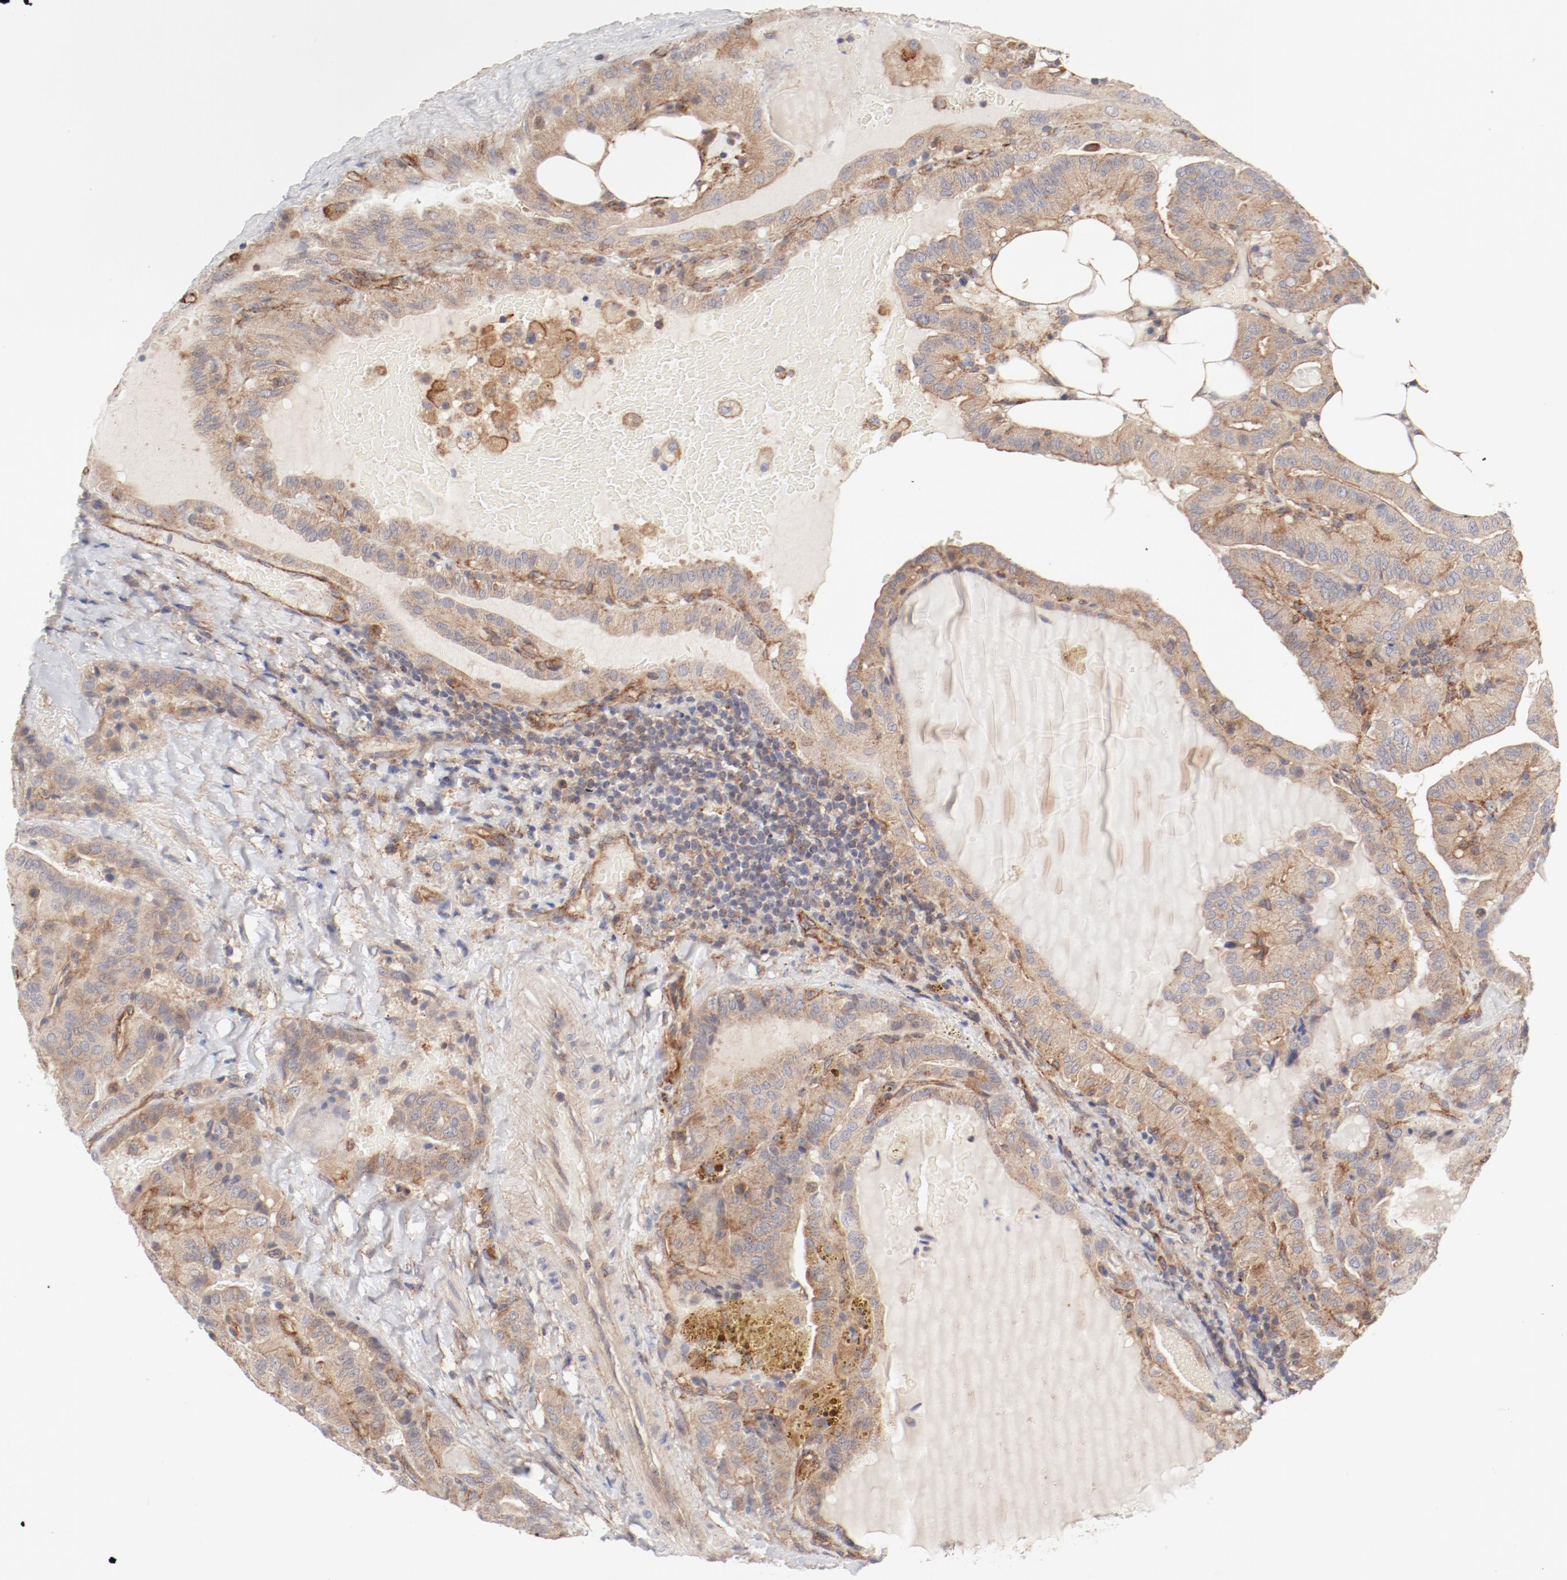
{"staining": {"intensity": "moderate", "quantity": "25%-75%", "location": "cytoplasmic/membranous"}, "tissue": "thyroid cancer", "cell_type": "Tumor cells", "image_type": "cancer", "snomed": [{"axis": "morphology", "description": "Papillary adenocarcinoma, NOS"}, {"axis": "topography", "description": "Thyroid gland"}], "caption": "Immunohistochemistry histopathology image of papillary adenocarcinoma (thyroid) stained for a protein (brown), which demonstrates medium levels of moderate cytoplasmic/membranous expression in about 25%-75% of tumor cells.", "gene": "AP2A1", "patient": {"sex": "male", "age": 77}}